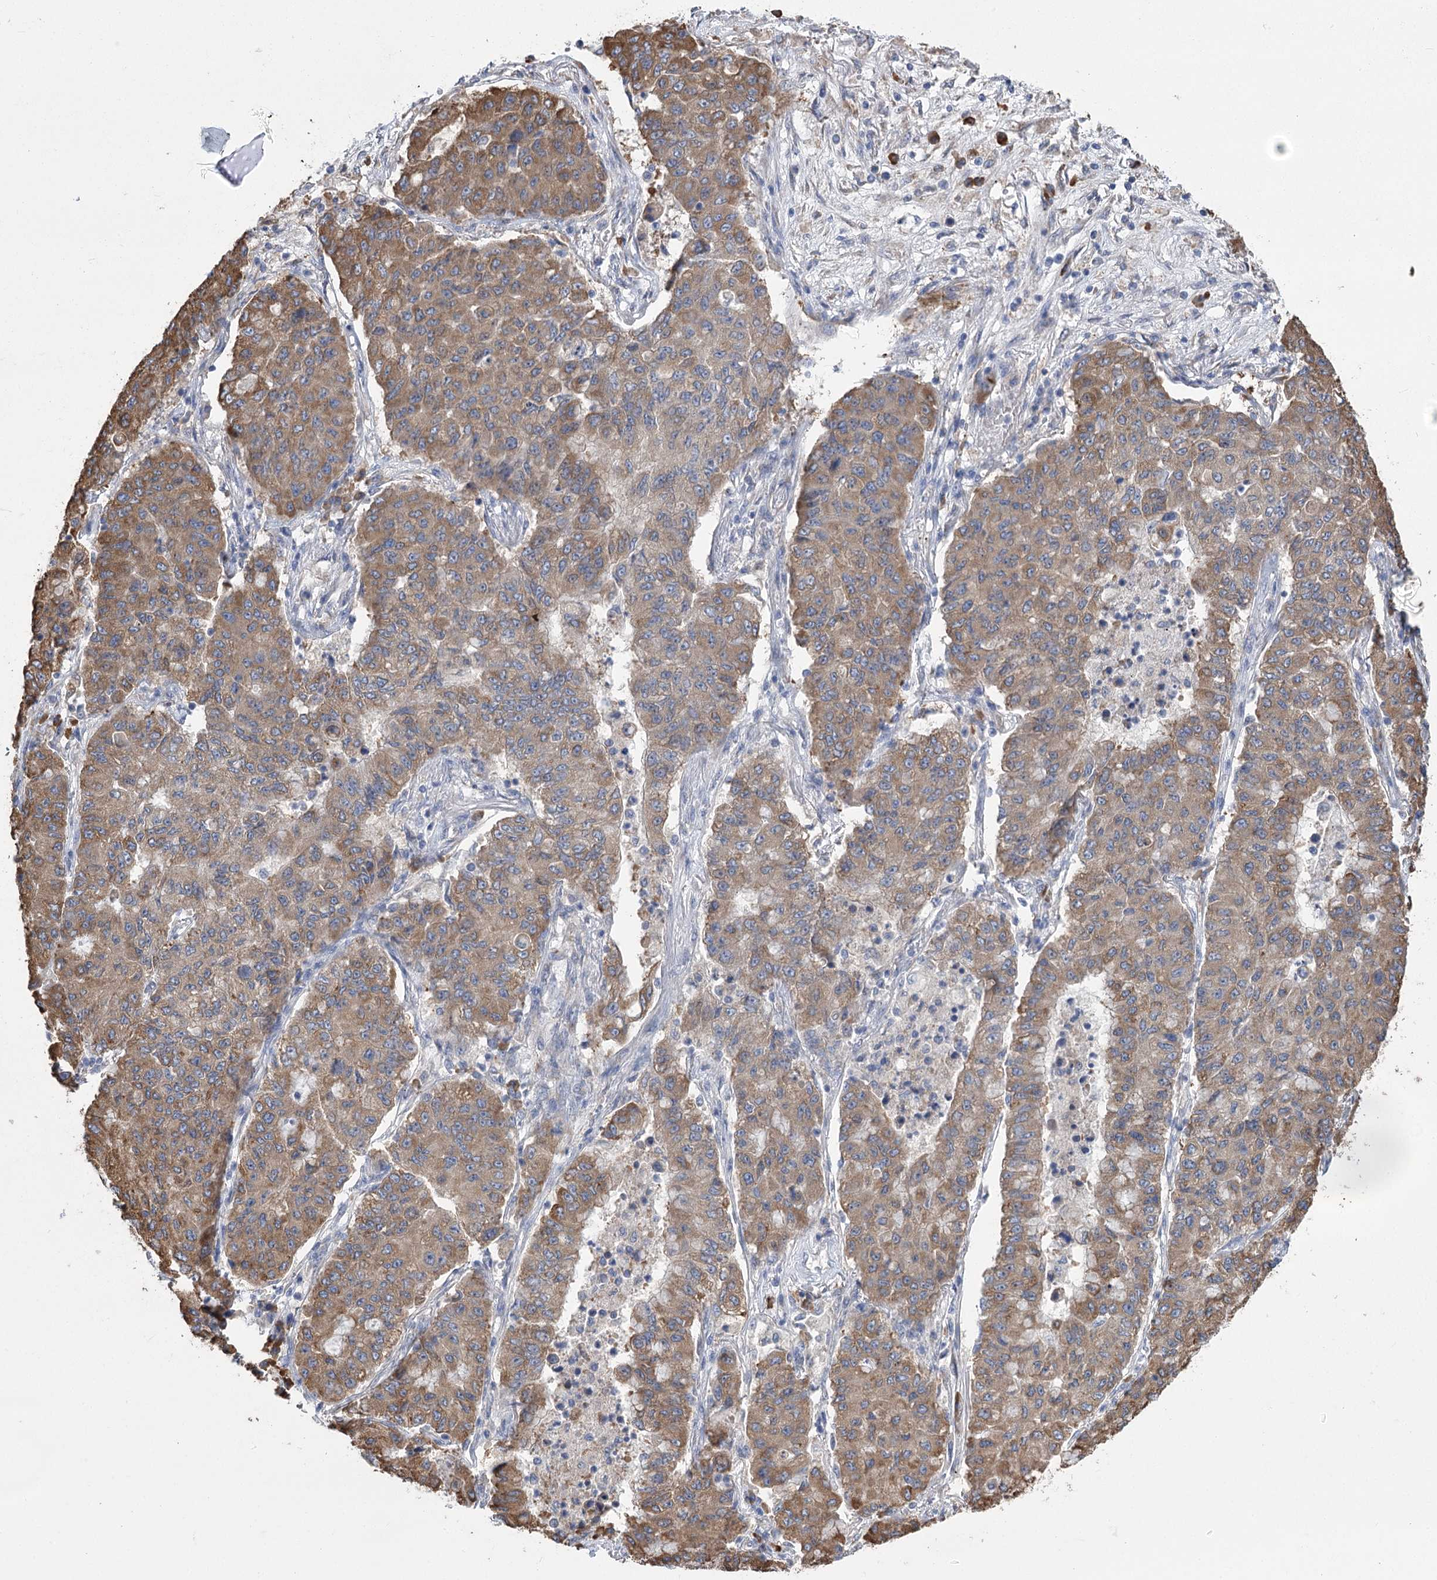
{"staining": {"intensity": "moderate", "quantity": ">75%", "location": "cytoplasmic/membranous"}, "tissue": "lung cancer", "cell_type": "Tumor cells", "image_type": "cancer", "snomed": [{"axis": "morphology", "description": "Squamous cell carcinoma, NOS"}, {"axis": "topography", "description": "Lung"}], "caption": "The micrograph shows staining of lung squamous cell carcinoma, revealing moderate cytoplasmic/membranous protein staining (brown color) within tumor cells.", "gene": "METTL24", "patient": {"sex": "male", "age": 74}}